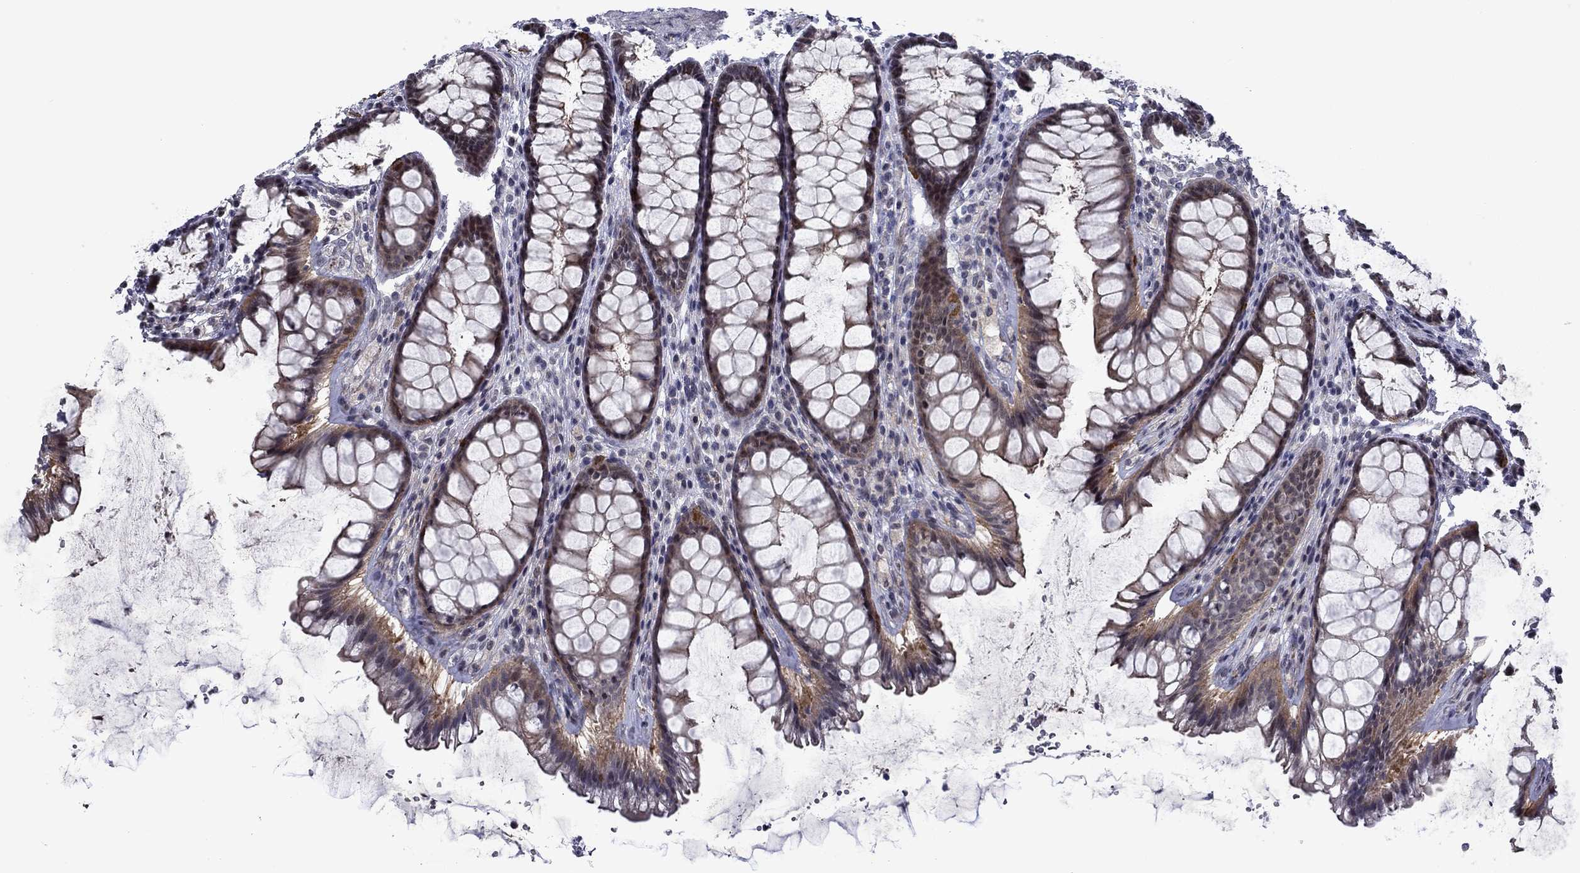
{"staining": {"intensity": "weak", "quantity": "<25%", "location": "cytoplasmic/membranous"}, "tissue": "rectum", "cell_type": "Glandular cells", "image_type": "normal", "snomed": [{"axis": "morphology", "description": "Normal tissue, NOS"}, {"axis": "topography", "description": "Rectum"}], "caption": "An IHC image of unremarkable rectum is shown. There is no staining in glandular cells of rectum.", "gene": "B3GAT1", "patient": {"sex": "male", "age": 72}}